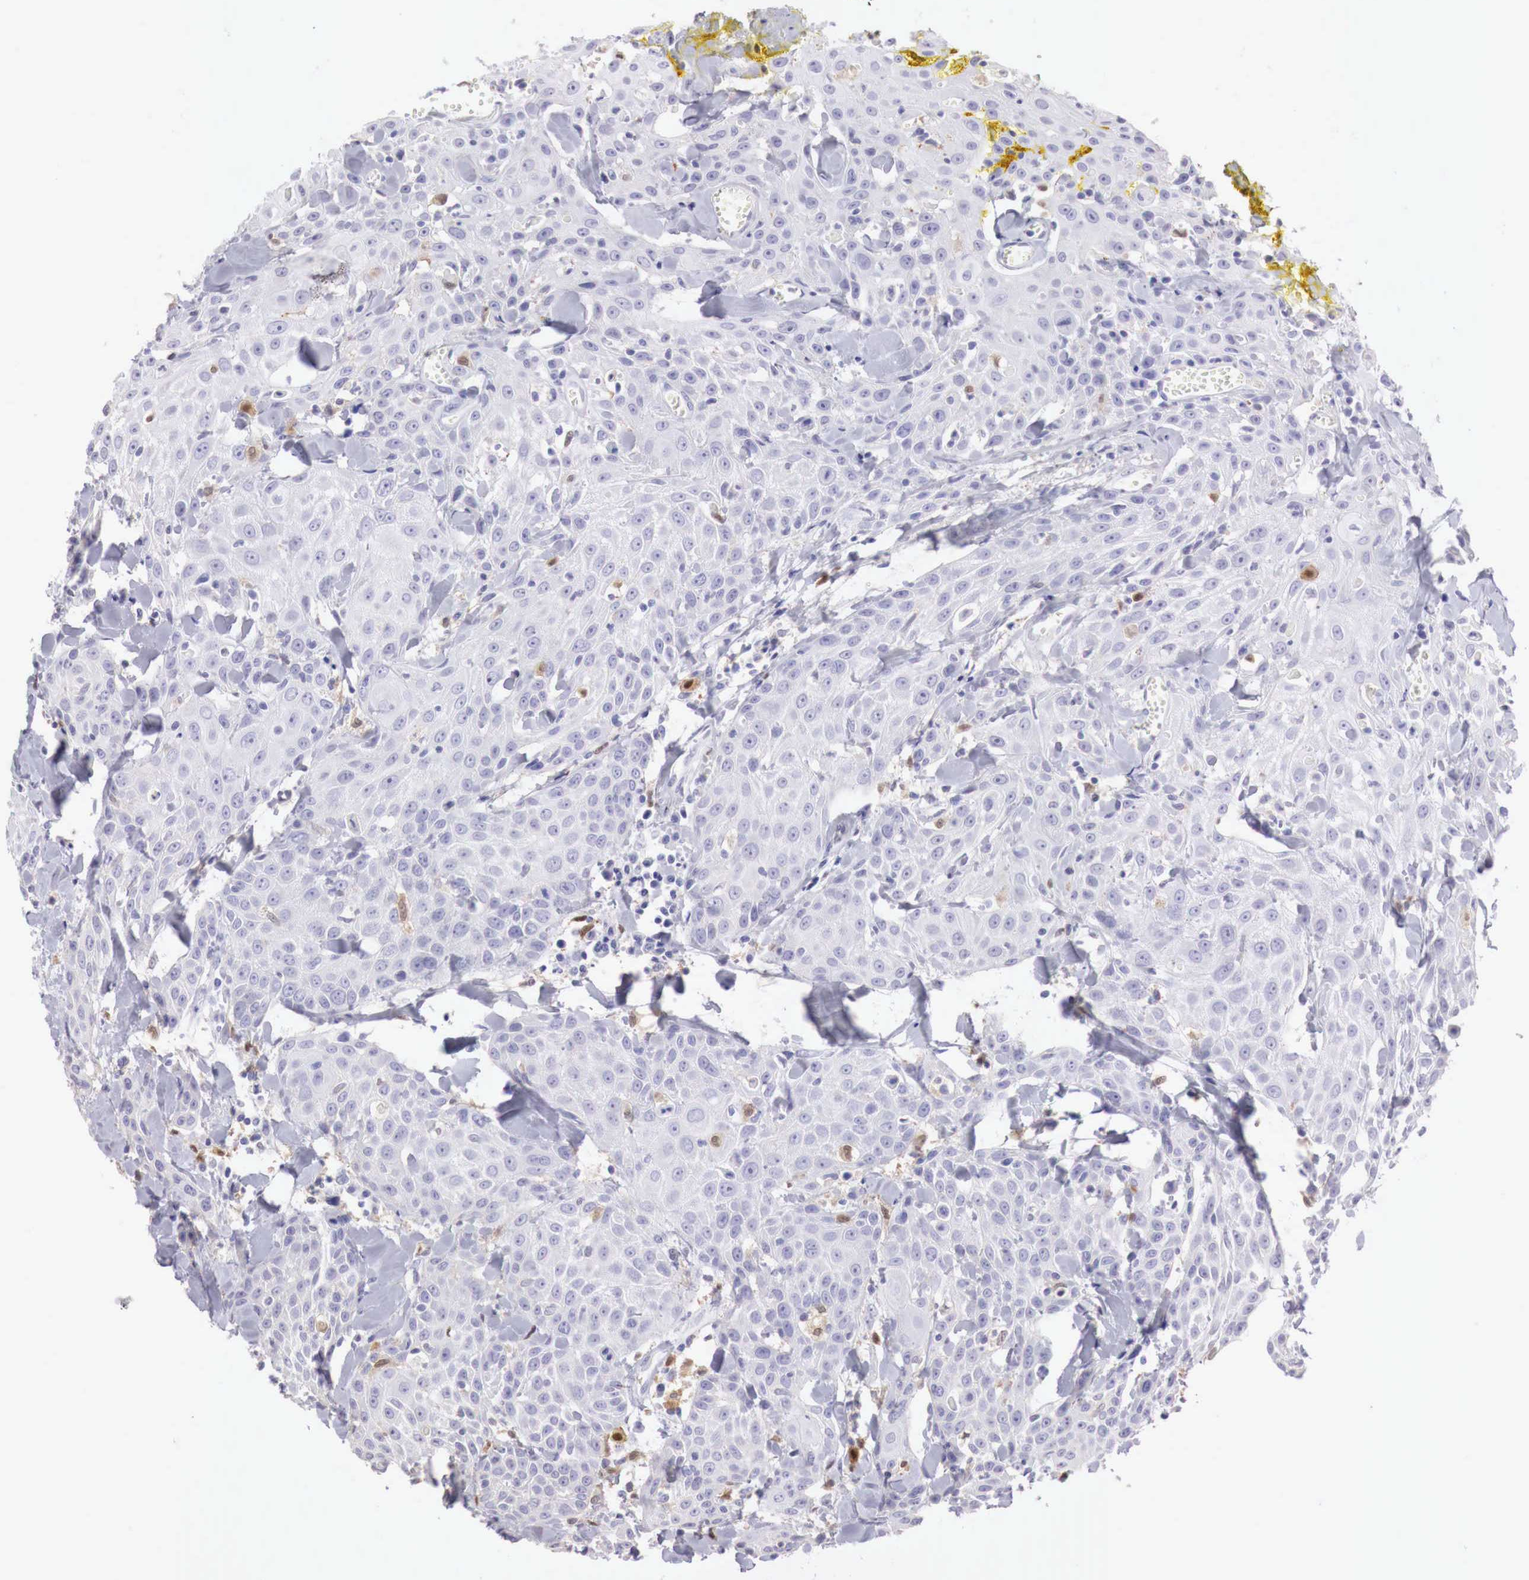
{"staining": {"intensity": "negative", "quantity": "none", "location": "none"}, "tissue": "head and neck cancer", "cell_type": "Tumor cells", "image_type": "cancer", "snomed": [{"axis": "morphology", "description": "Squamous cell carcinoma, NOS"}, {"axis": "topography", "description": "Oral tissue"}, {"axis": "topography", "description": "Head-Neck"}], "caption": "DAB immunohistochemical staining of human head and neck squamous cell carcinoma demonstrates no significant expression in tumor cells.", "gene": "RENBP", "patient": {"sex": "female", "age": 82}}